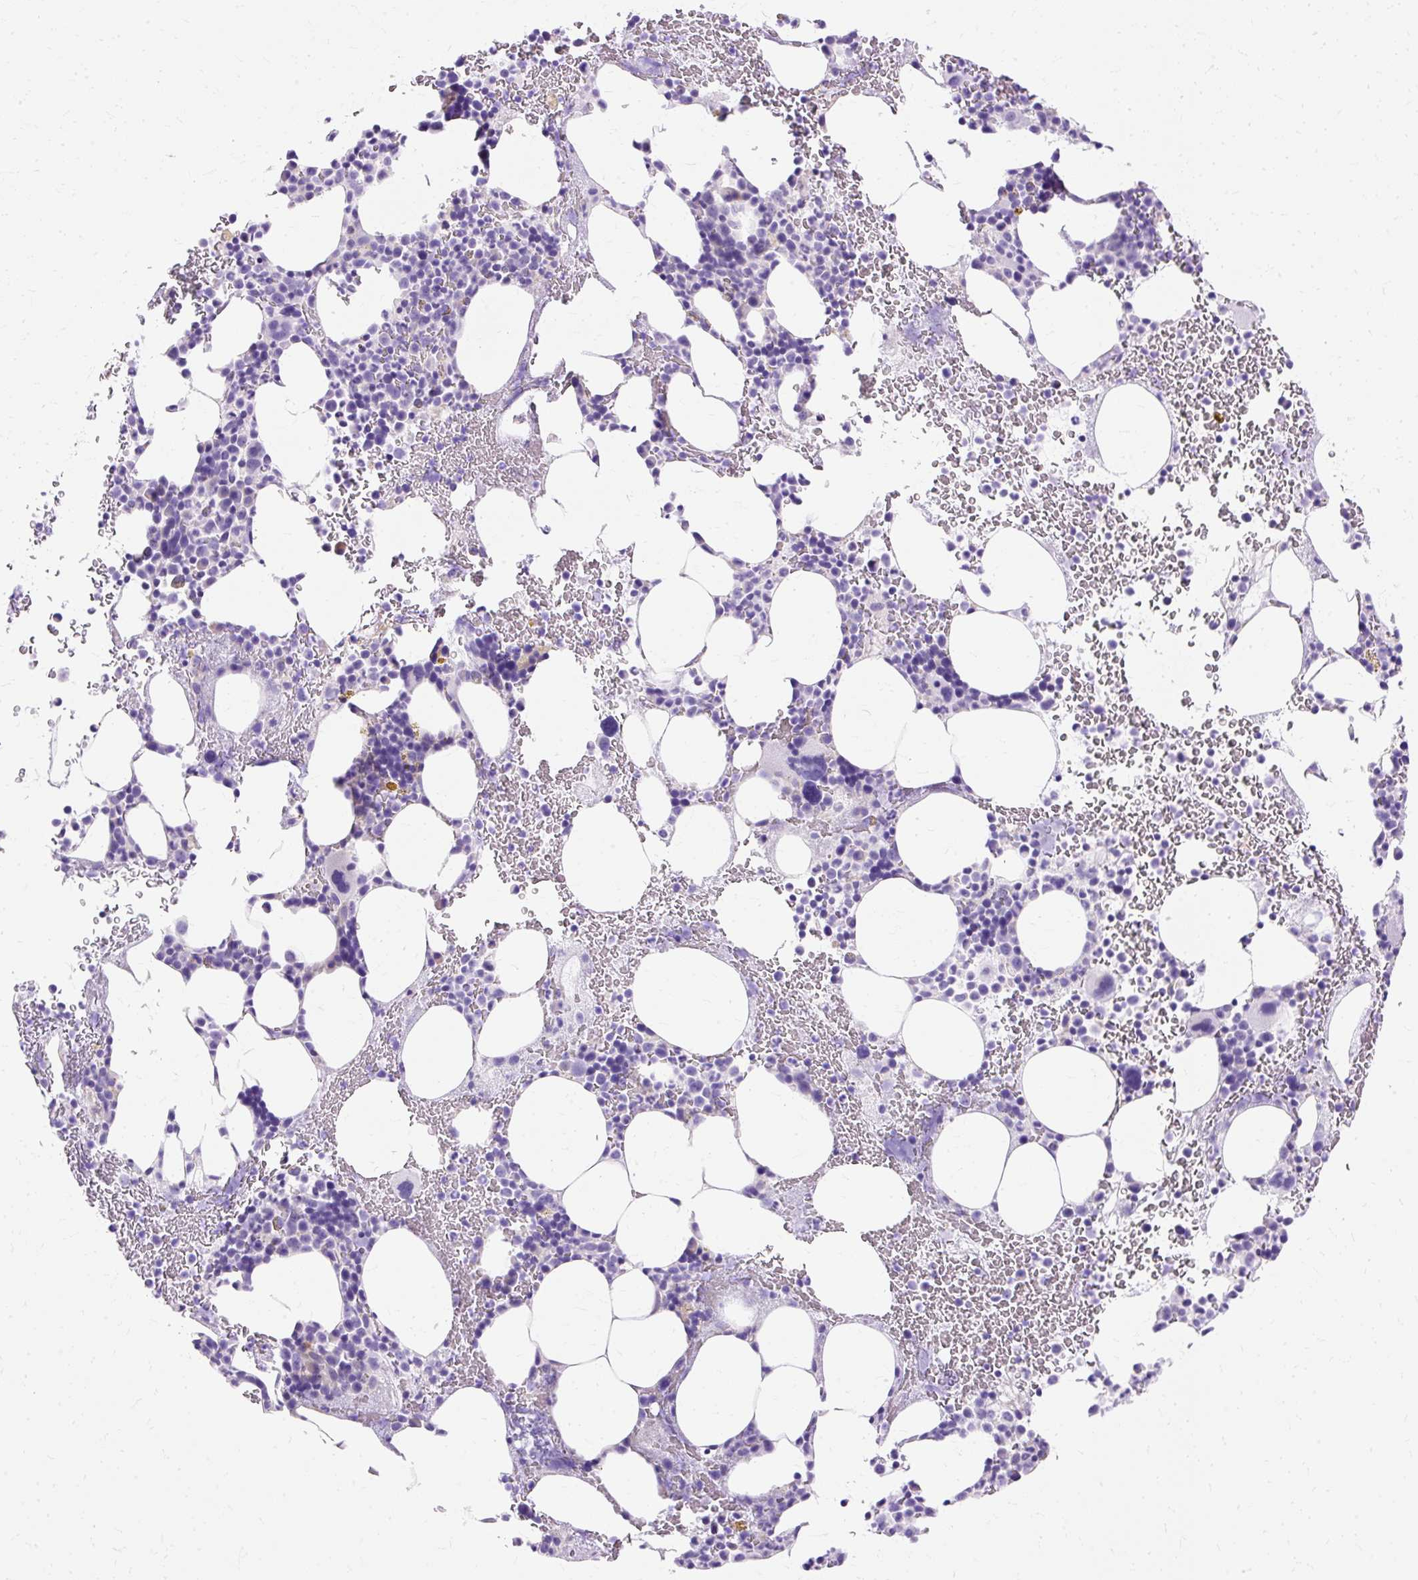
{"staining": {"intensity": "negative", "quantity": "none", "location": "none"}, "tissue": "bone marrow", "cell_type": "Hematopoietic cells", "image_type": "normal", "snomed": [{"axis": "morphology", "description": "Normal tissue, NOS"}, {"axis": "topography", "description": "Bone marrow"}], "caption": "This photomicrograph is of normal bone marrow stained with immunohistochemistry (IHC) to label a protein in brown with the nuclei are counter-stained blue. There is no expression in hematopoietic cells.", "gene": "MYO6", "patient": {"sex": "male", "age": 62}}